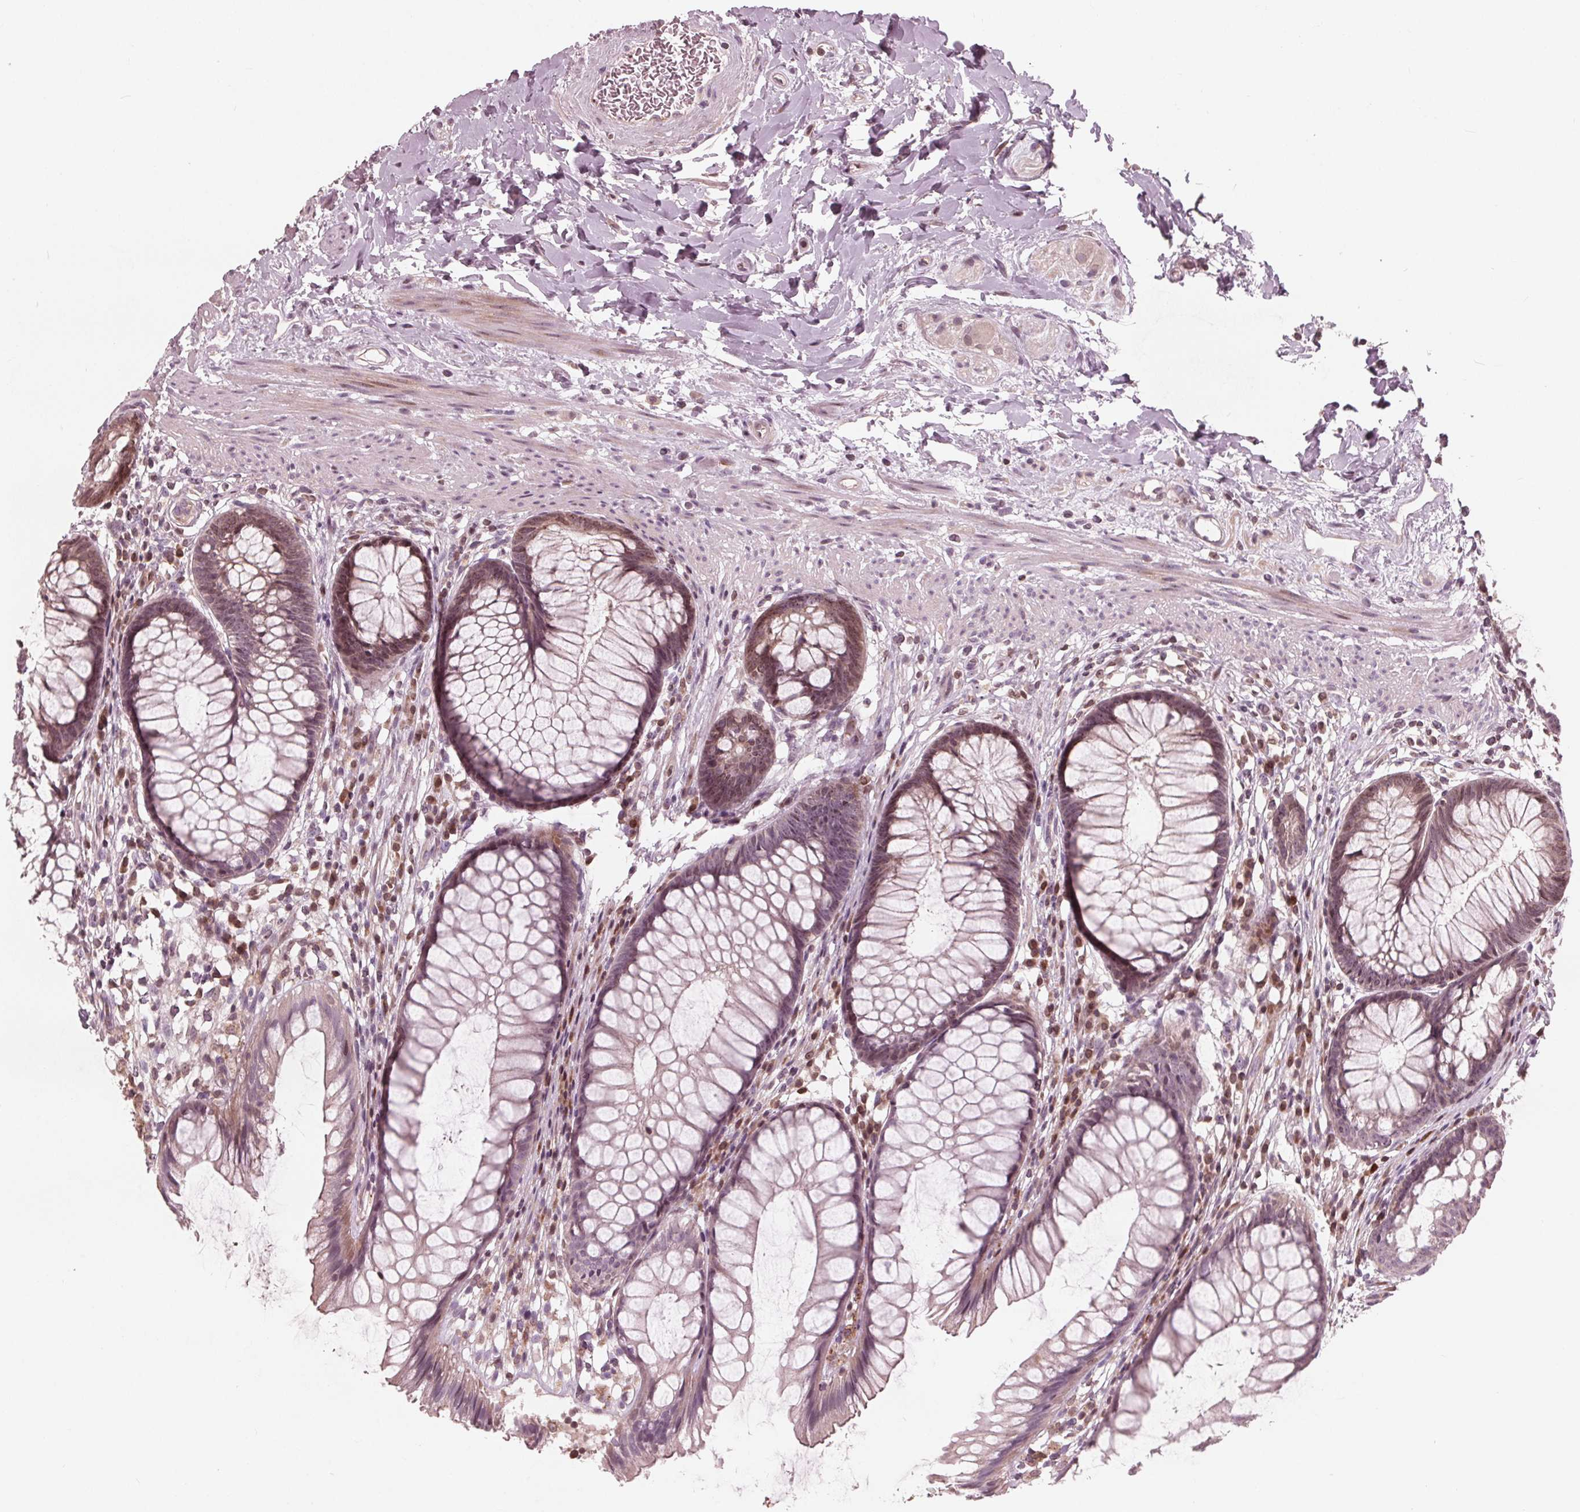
{"staining": {"intensity": "moderate", "quantity": "25%-75%", "location": "nuclear"}, "tissue": "rectum", "cell_type": "Glandular cells", "image_type": "normal", "snomed": [{"axis": "morphology", "description": "Normal tissue, NOS"}, {"axis": "topography", "description": "Smooth muscle"}, {"axis": "topography", "description": "Rectum"}], "caption": "This image displays immunohistochemistry (IHC) staining of unremarkable rectum, with medium moderate nuclear staining in about 25%-75% of glandular cells.", "gene": "NUP210", "patient": {"sex": "male", "age": 53}}